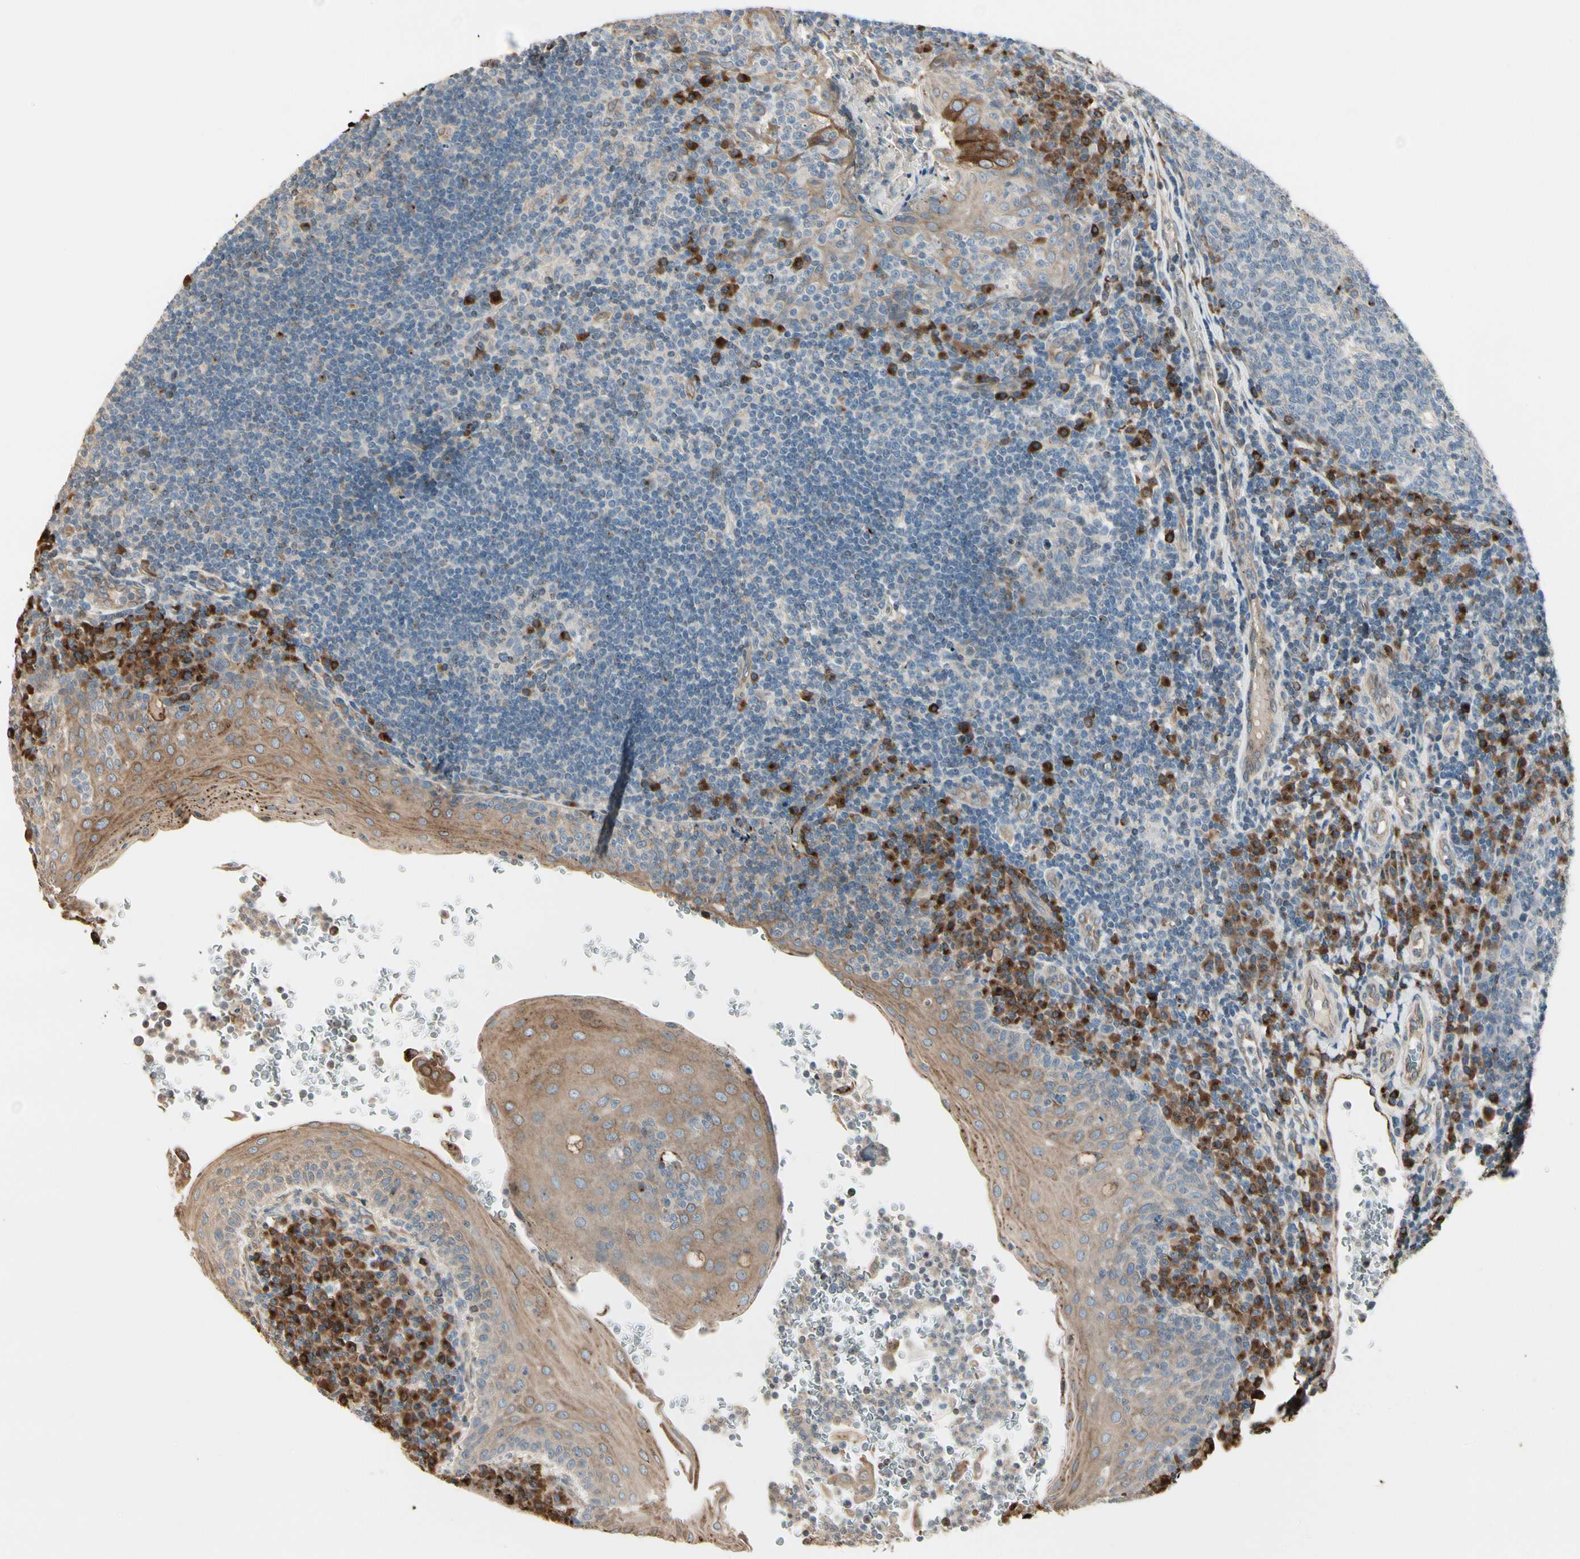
{"staining": {"intensity": "moderate", "quantity": "<25%", "location": "nuclear"}, "tissue": "tonsil", "cell_type": "Germinal center cells", "image_type": "normal", "snomed": [{"axis": "morphology", "description": "Normal tissue, NOS"}, {"axis": "topography", "description": "Tonsil"}], "caption": "A photomicrograph of human tonsil stained for a protein displays moderate nuclear brown staining in germinal center cells. The staining was performed using DAB, with brown indicating positive protein expression. Nuclei are stained blue with hematoxylin.", "gene": "NUCB2", "patient": {"sex": "female", "age": 40}}